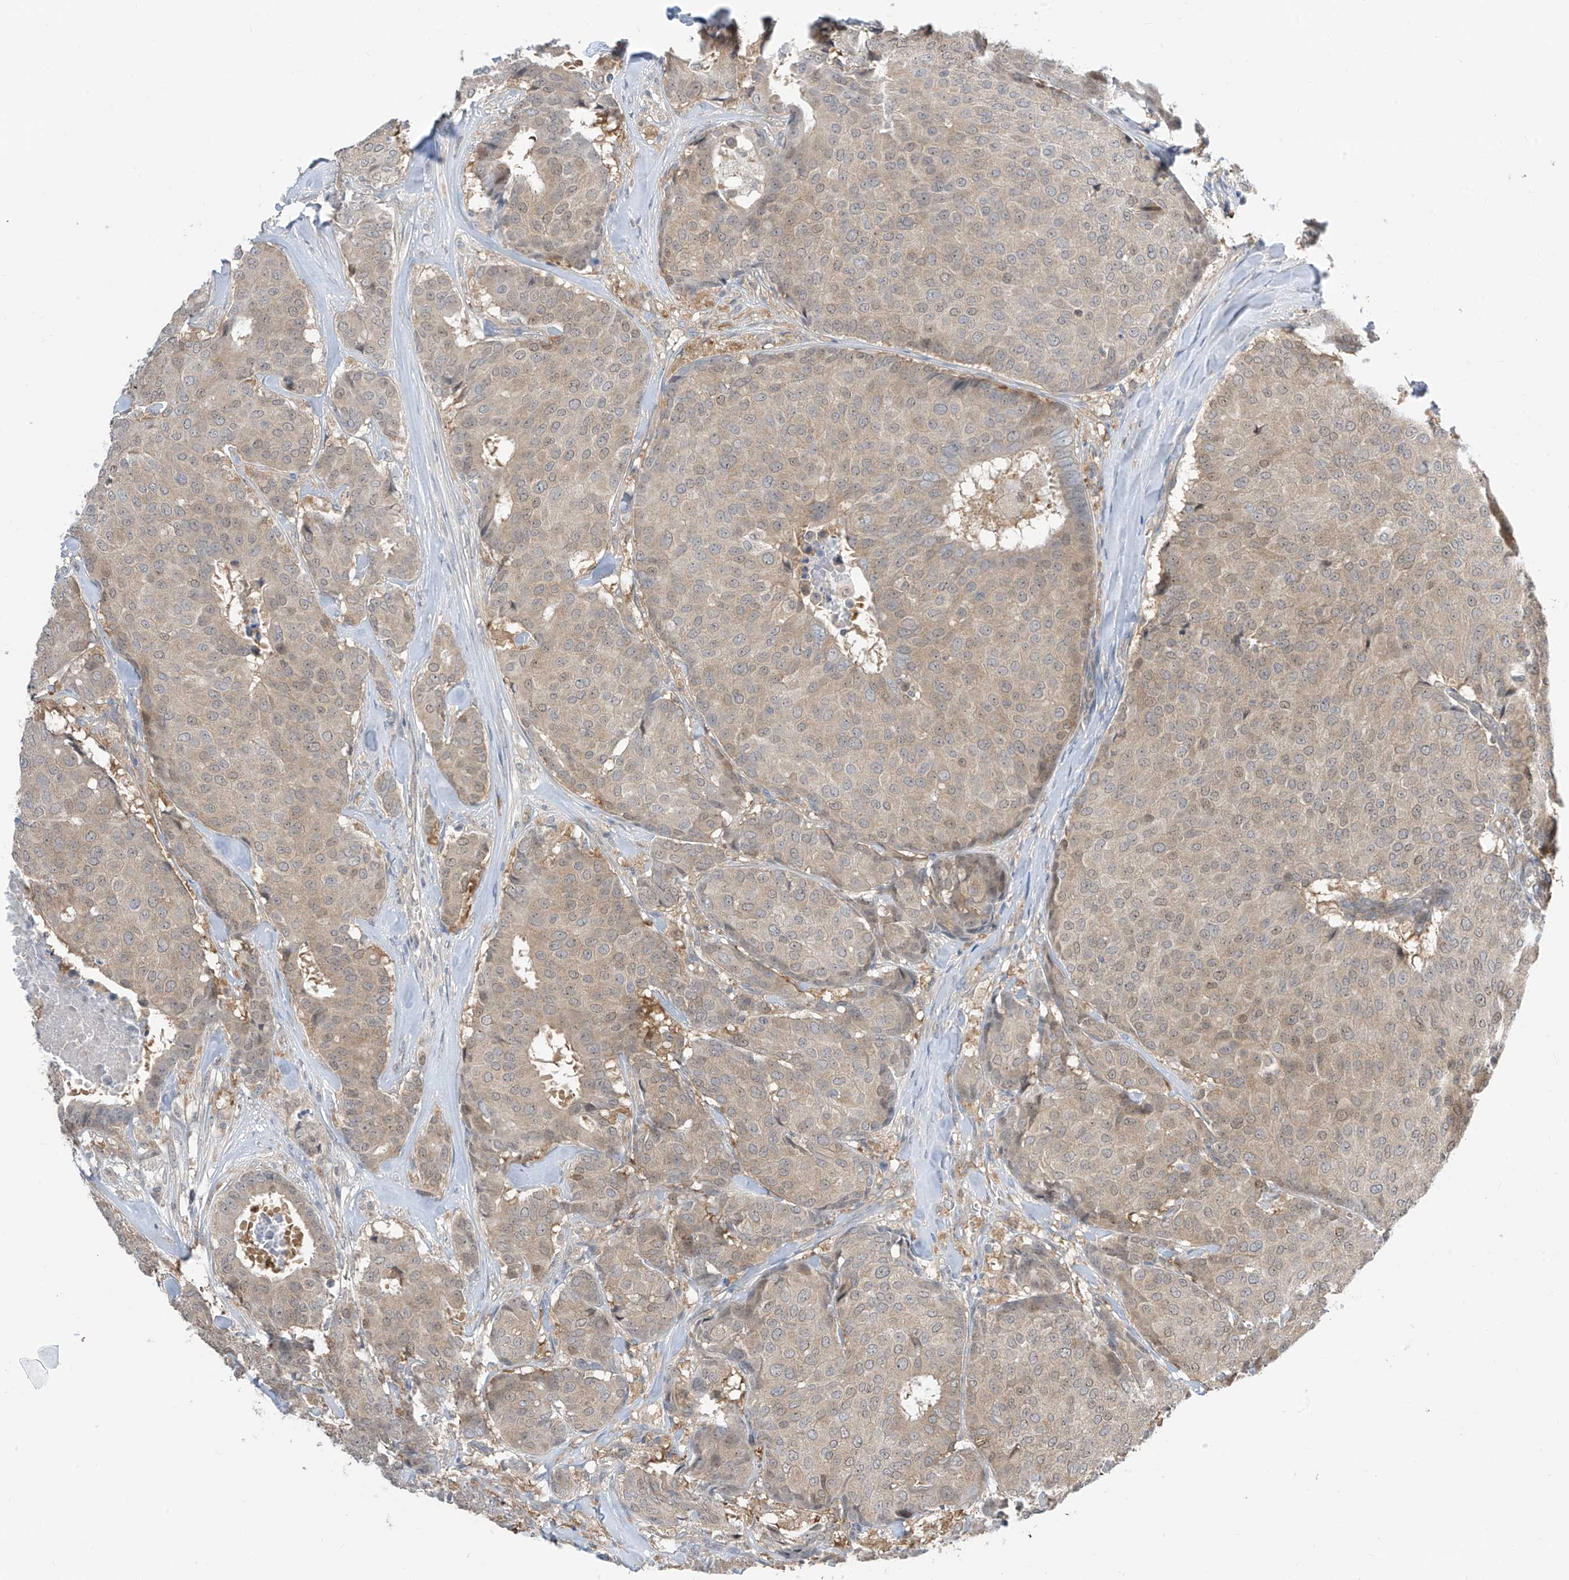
{"staining": {"intensity": "weak", "quantity": ">75%", "location": "cytoplasmic/membranous"}, "tissue": "breast cancer", "cell_type": "Tumor cells", "image_type": "cancer", "snomed": [{"axis": "morphology", "description": "Duct carcinoma"}, {"axis": "topography", "description": "Breast"}], "caption": "Immunohistochemistry photomicrograph of neoplastic tissue: human infiltrating ductal carcinoma (breast) stained using immunohistochemistry displays low levels of weak protein expression localized specifically in the cytoplasmic/membranous of tumor cells, appearing as a cytoplasmic/membranous brown color.", "gene": "TTC38", "patient": {"sex": "female", "age": 75}}